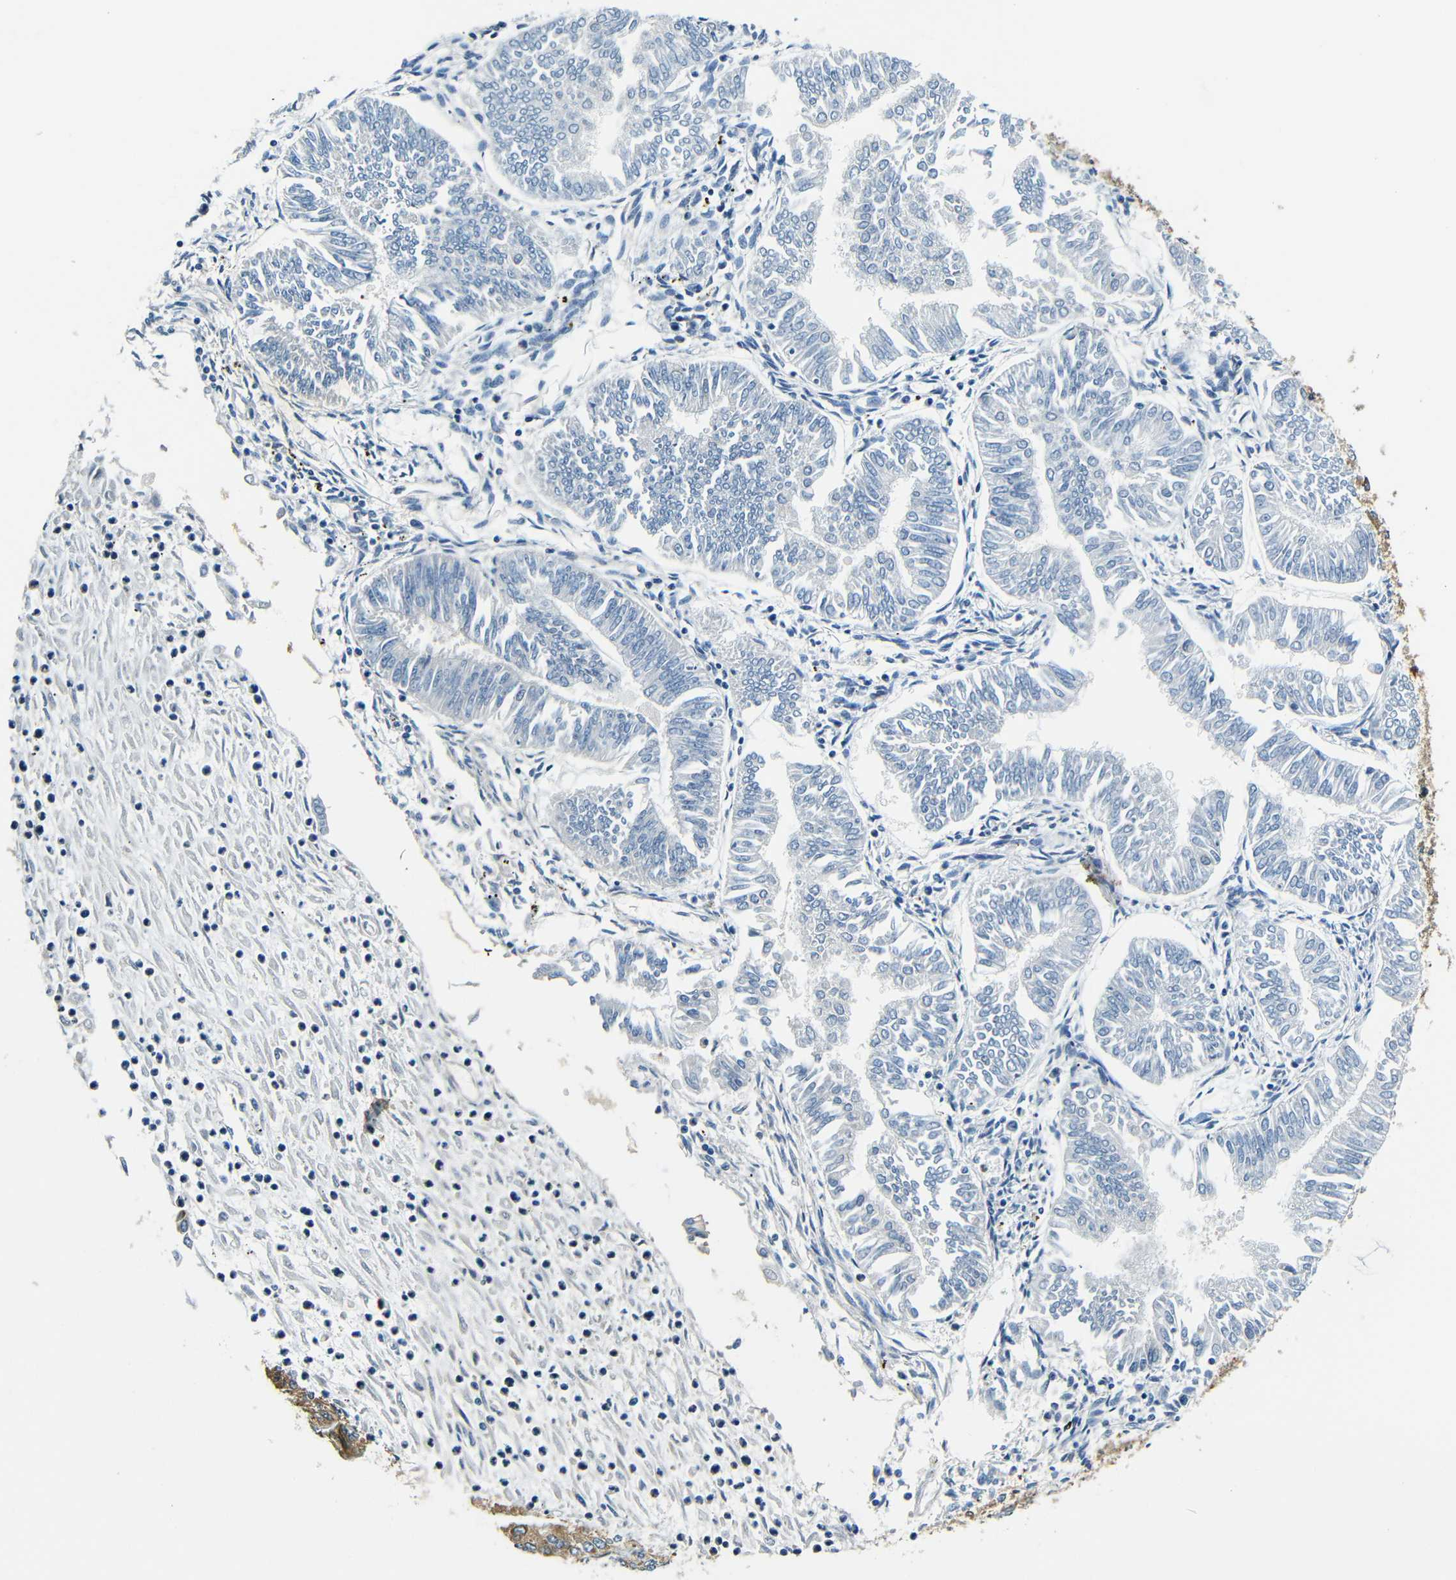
{"staining": {"intensity": "negative", "quantity": "none", "location": "none"}, "tissue": "endometrial cancer", "cell_type": "Tumor cells", "image_type": "cancer", "snomed": [{"axis": "morphology", "description": "Adenocarcinoma, NOS"}, {"axis": "topography", "description": "Endometrium"}], "caption": "Immunohistochemical staining of human endometrial cancer (adenocarcinoma) exhibits no significant staining in tumor cells.", "gene": "VAPB", "patient": {"sex": "female", "age": 53}}